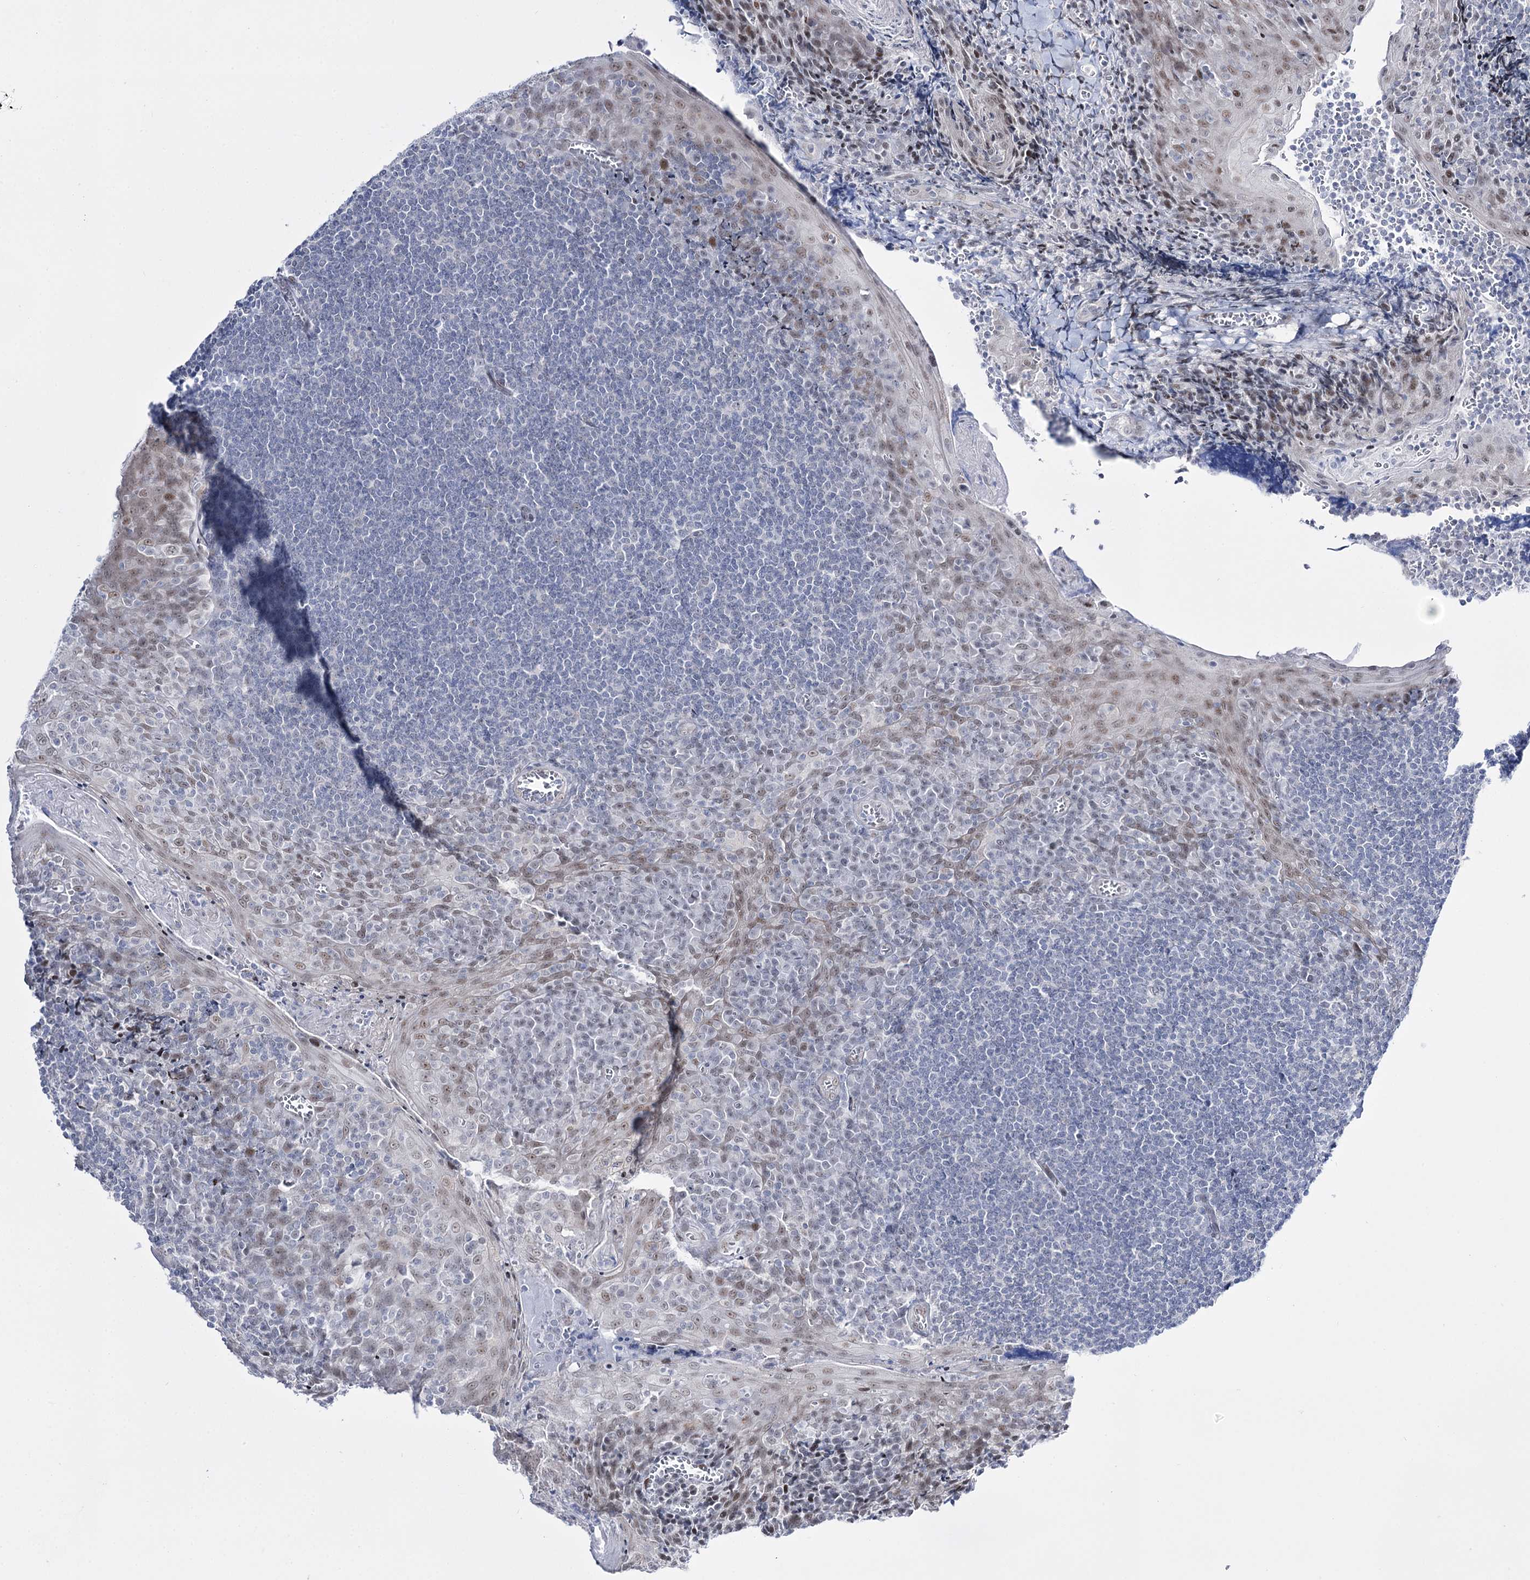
{"staining": {"intensity": "negative", "quantity": "none", "location": "none"}, "tissue": "tonsil", "cell_type": "Germinal center cells", "image_type": "normal", "snomed": [{"axis": "morphology", "description": "Normal tissue, NOS"}, {"axis": "topography", "description": "Tonsil"}], "caption": "An IHC photomicrograph of normal tonsil is shown. There is no staining in germinal center cells of tonsil. Nuclei are stained in blue.", "gene": "RBM15B", "patient": {"sex": "male", "age": 27}}